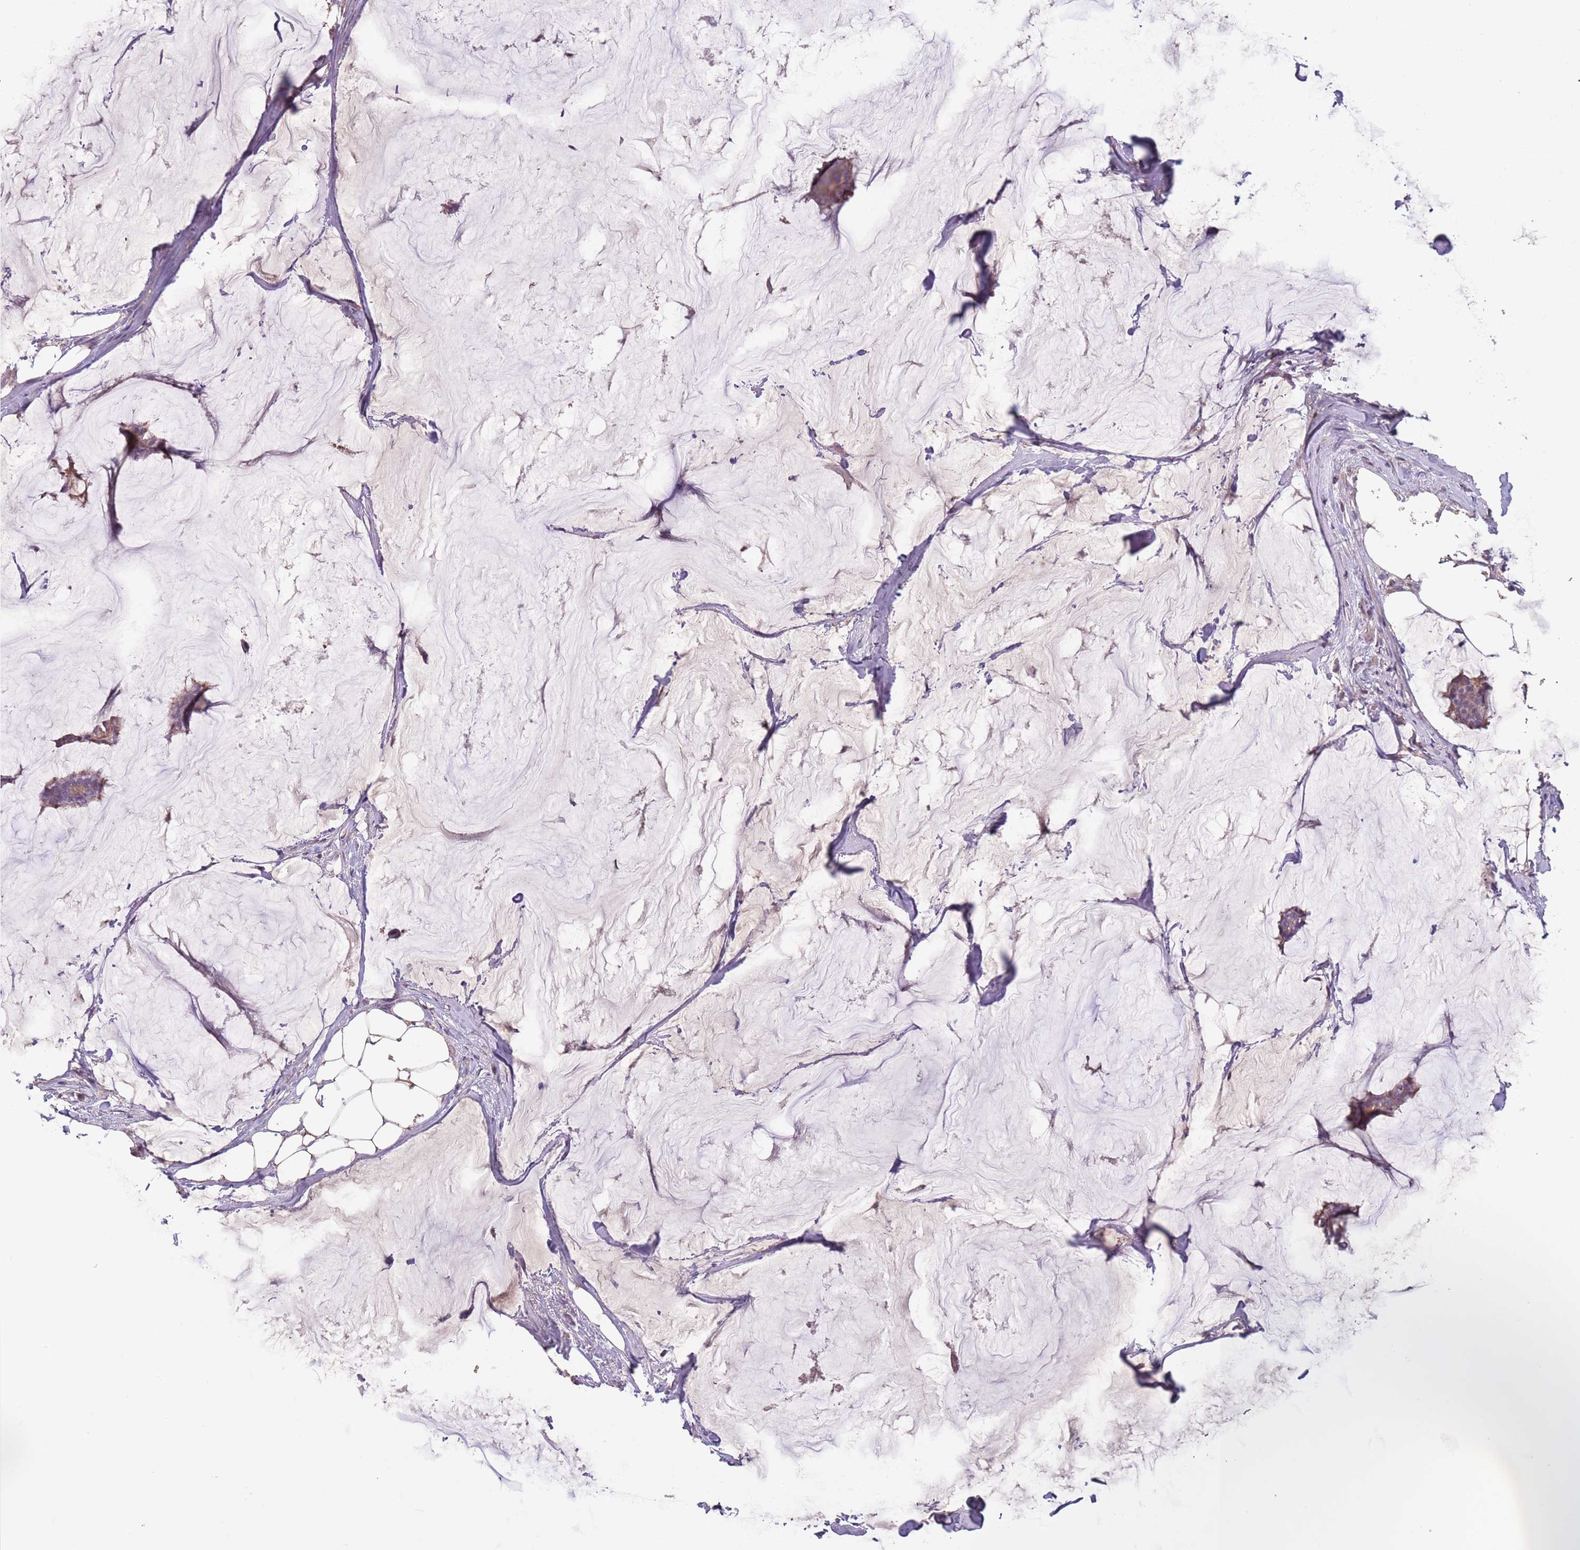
{"staining": {"intensity": "weak", "quantity": ">75%", "location": "cytoplasmic/membranous"}, "tissue": "breast cancer", "cell_type": "Tumor cells", "image_type": "cancer", "snomed": [{"axis": "morphology", "description": "Duct carcinoma"}, {"axis": "topography", "description": "Breast"}], "caption": "Intraductal carcinoma (breast) stained with DAB immunohistochemistry (IHC) exhibits low levels of weak cytoplasmic/membranous positivity in about >75% of tumor cells. Using DAB (brown) and hematoxylin (blue) stains, captured at high magnification using brightfield microscopy.", "gene": "MBD3L1", "patient": {"sex": "female", "age": 93}}